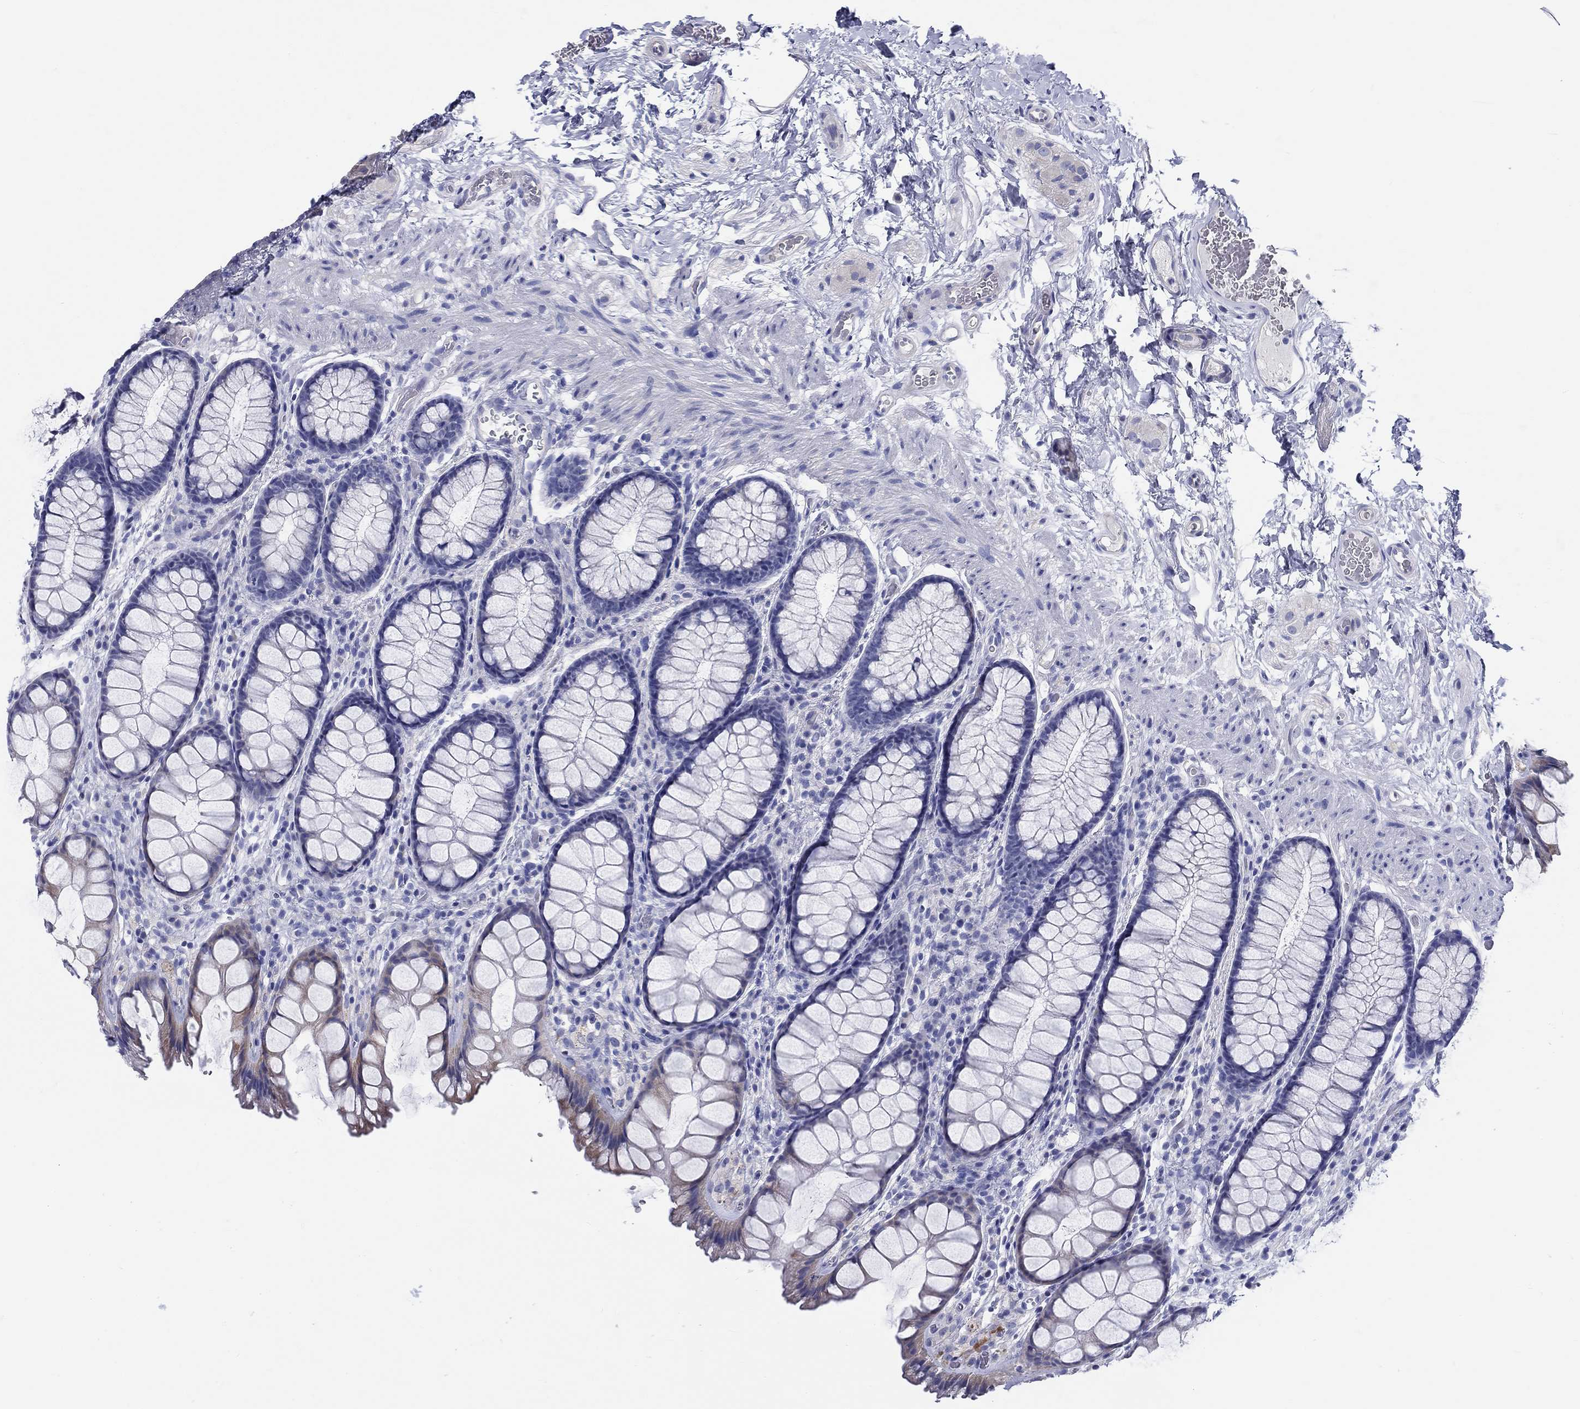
{"staining": {"intensity": "moderate", "quantity": "<25%", "location": "cytoplasmic/membranous"}, "tissue": "rectum", "cell_type": "Glandular cells", "image_type": "normal", "snomed": [{"axis": "morphology", "description": "Normal tissue, NOS"}, {"axis": "topography", "description": "Rectum"}], "caption": "High-magnification brightfield microscopy of benign rectum stained with DAB (brown) and counterstained with hematoxylin (blue). glandular cells exhibit moderate cytoplasmic/membranous staining is present in approximately<25% of cells. (DAB = brown stain, brightfield microscopy at high magnification).", "gene": "CRYGS", "patient": {"sex": "female", "age": 62}}